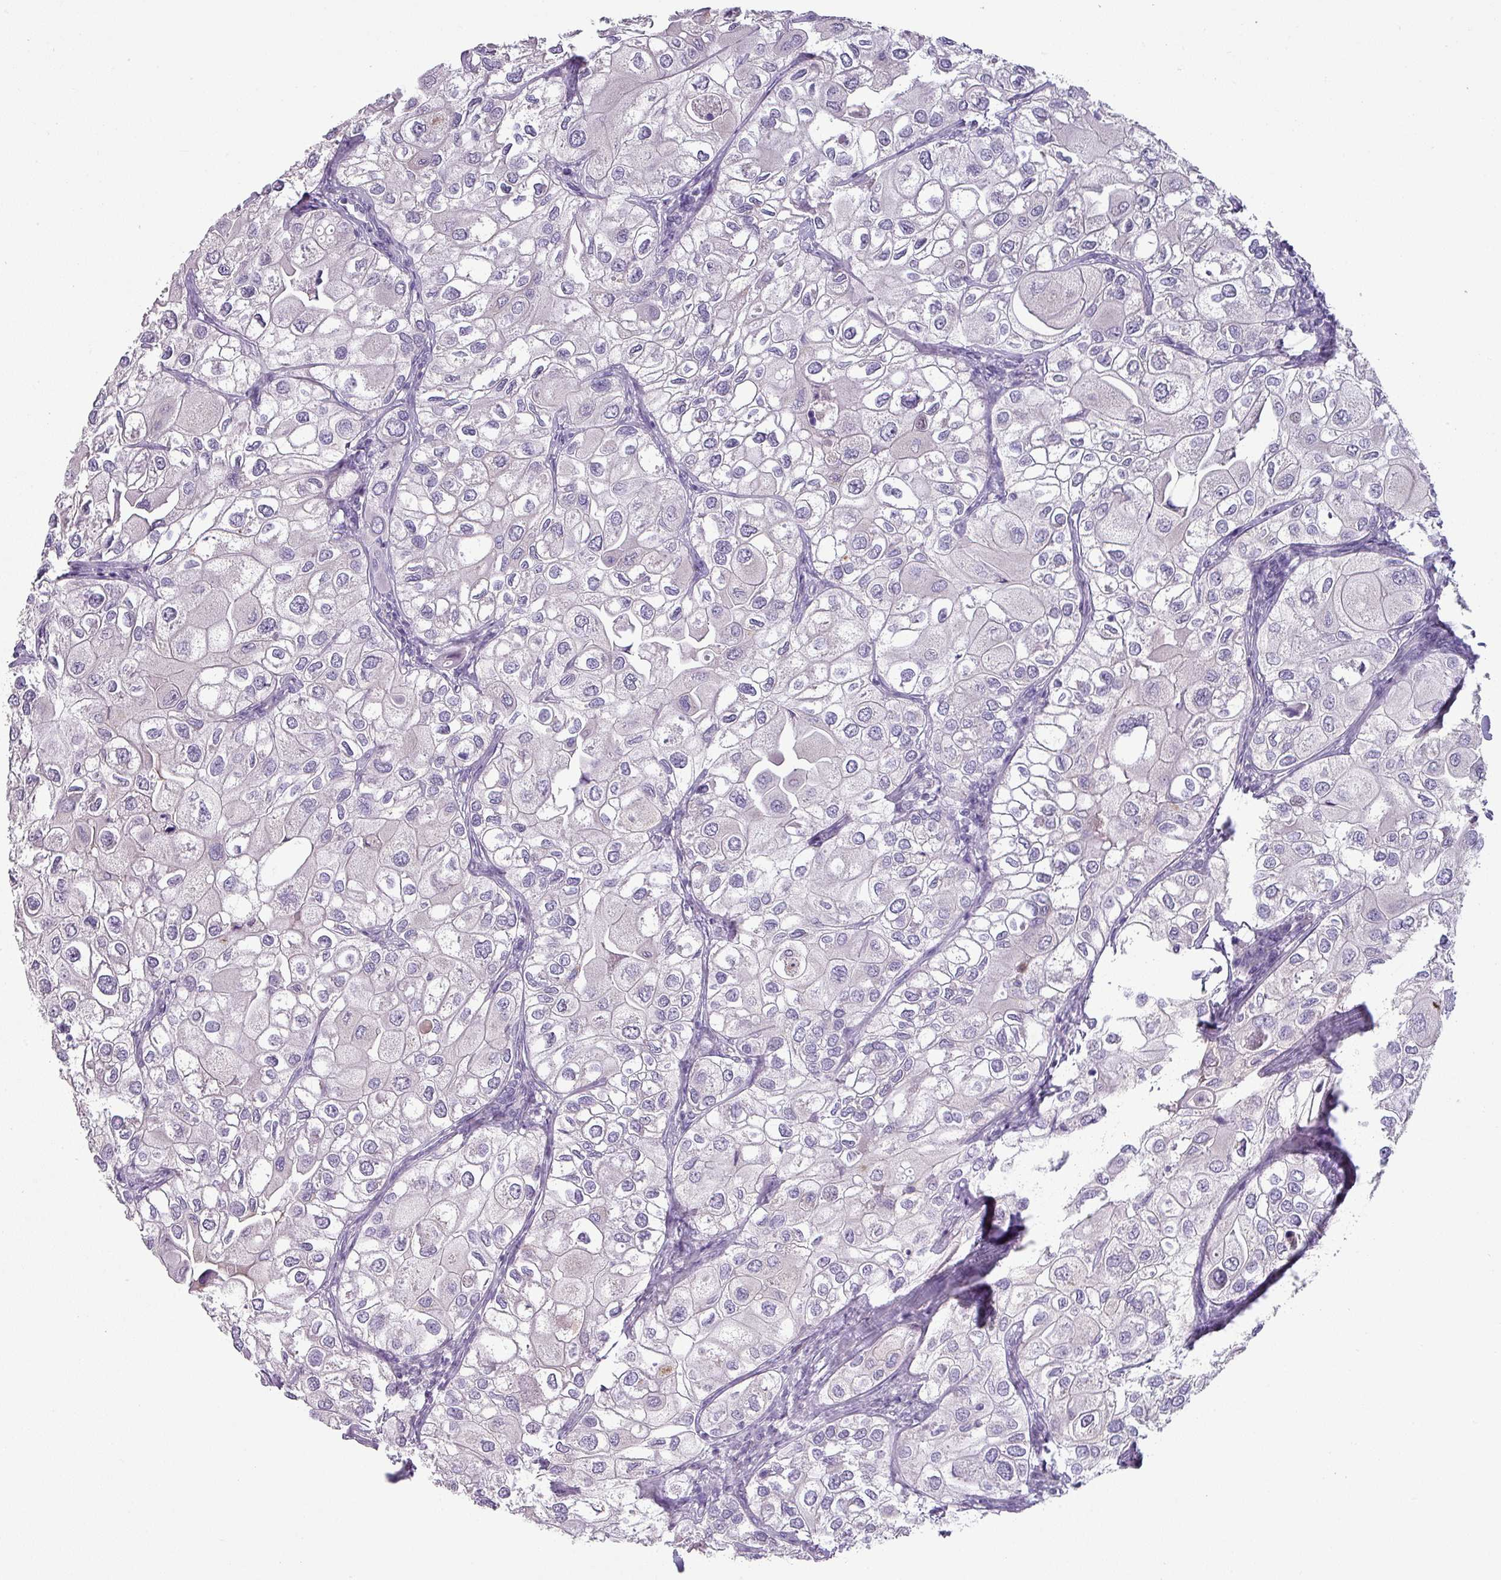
{"staining": {"intensity": "negative", "quantity": "none", "location": "none"}, "tissue": "urothelial cancer", "cell_type": "Tumor cells", "image_type": "cancer", "snomed": [{"axis": "morphology", "description": "Urothelial carcinoma, High grade"}, {"axis": "topography", "description": "Urinary bladder"}], "caption": "Immunohistochemistry (IHC) of human urothelial cancer reveals no staining in tumor cells.", "gene": "MAGEC3", "patient": {"sex": "male", "age": 64}}